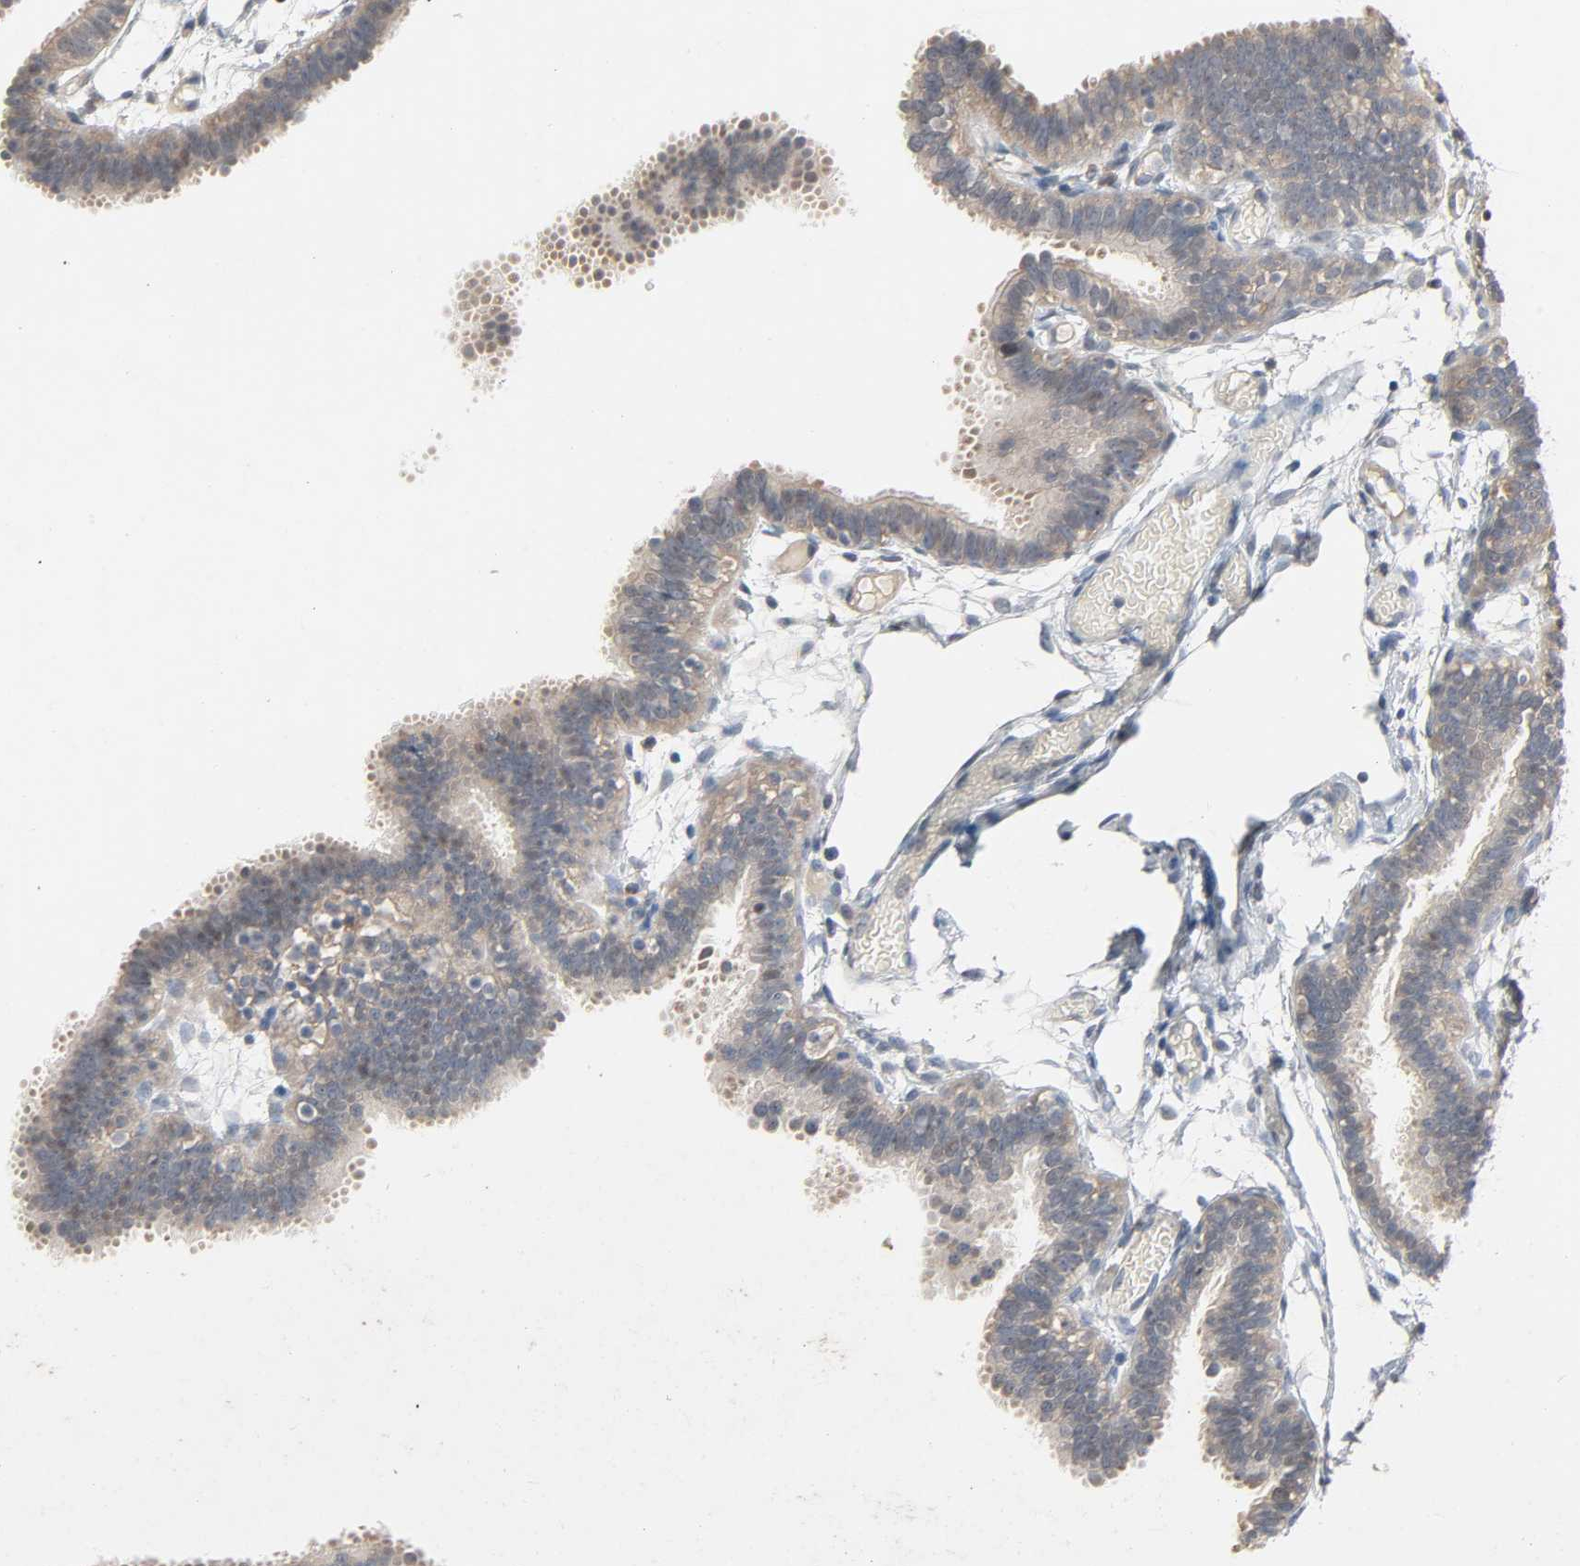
{"staining": {"intensity": "weak", "quantity": ">75%", "location": "cytoplasmic/membranous"}, "tissue": "fallopian tube", "cell_type": "Glandular cells", "image_type": "normal", "snomed": [{"axis": "morphology", "description": "Normal tissue, NOS"}, {"axis": "topography", "description": "Fallopian tube"}], "caption": "Glandular cells exhibit low levels of weak cytoplasmic/membranous staining in approximately >75% of cells in benign fallopian tube.", "gene": "CD4", "patient": {"sex": "female", "age": 29}}